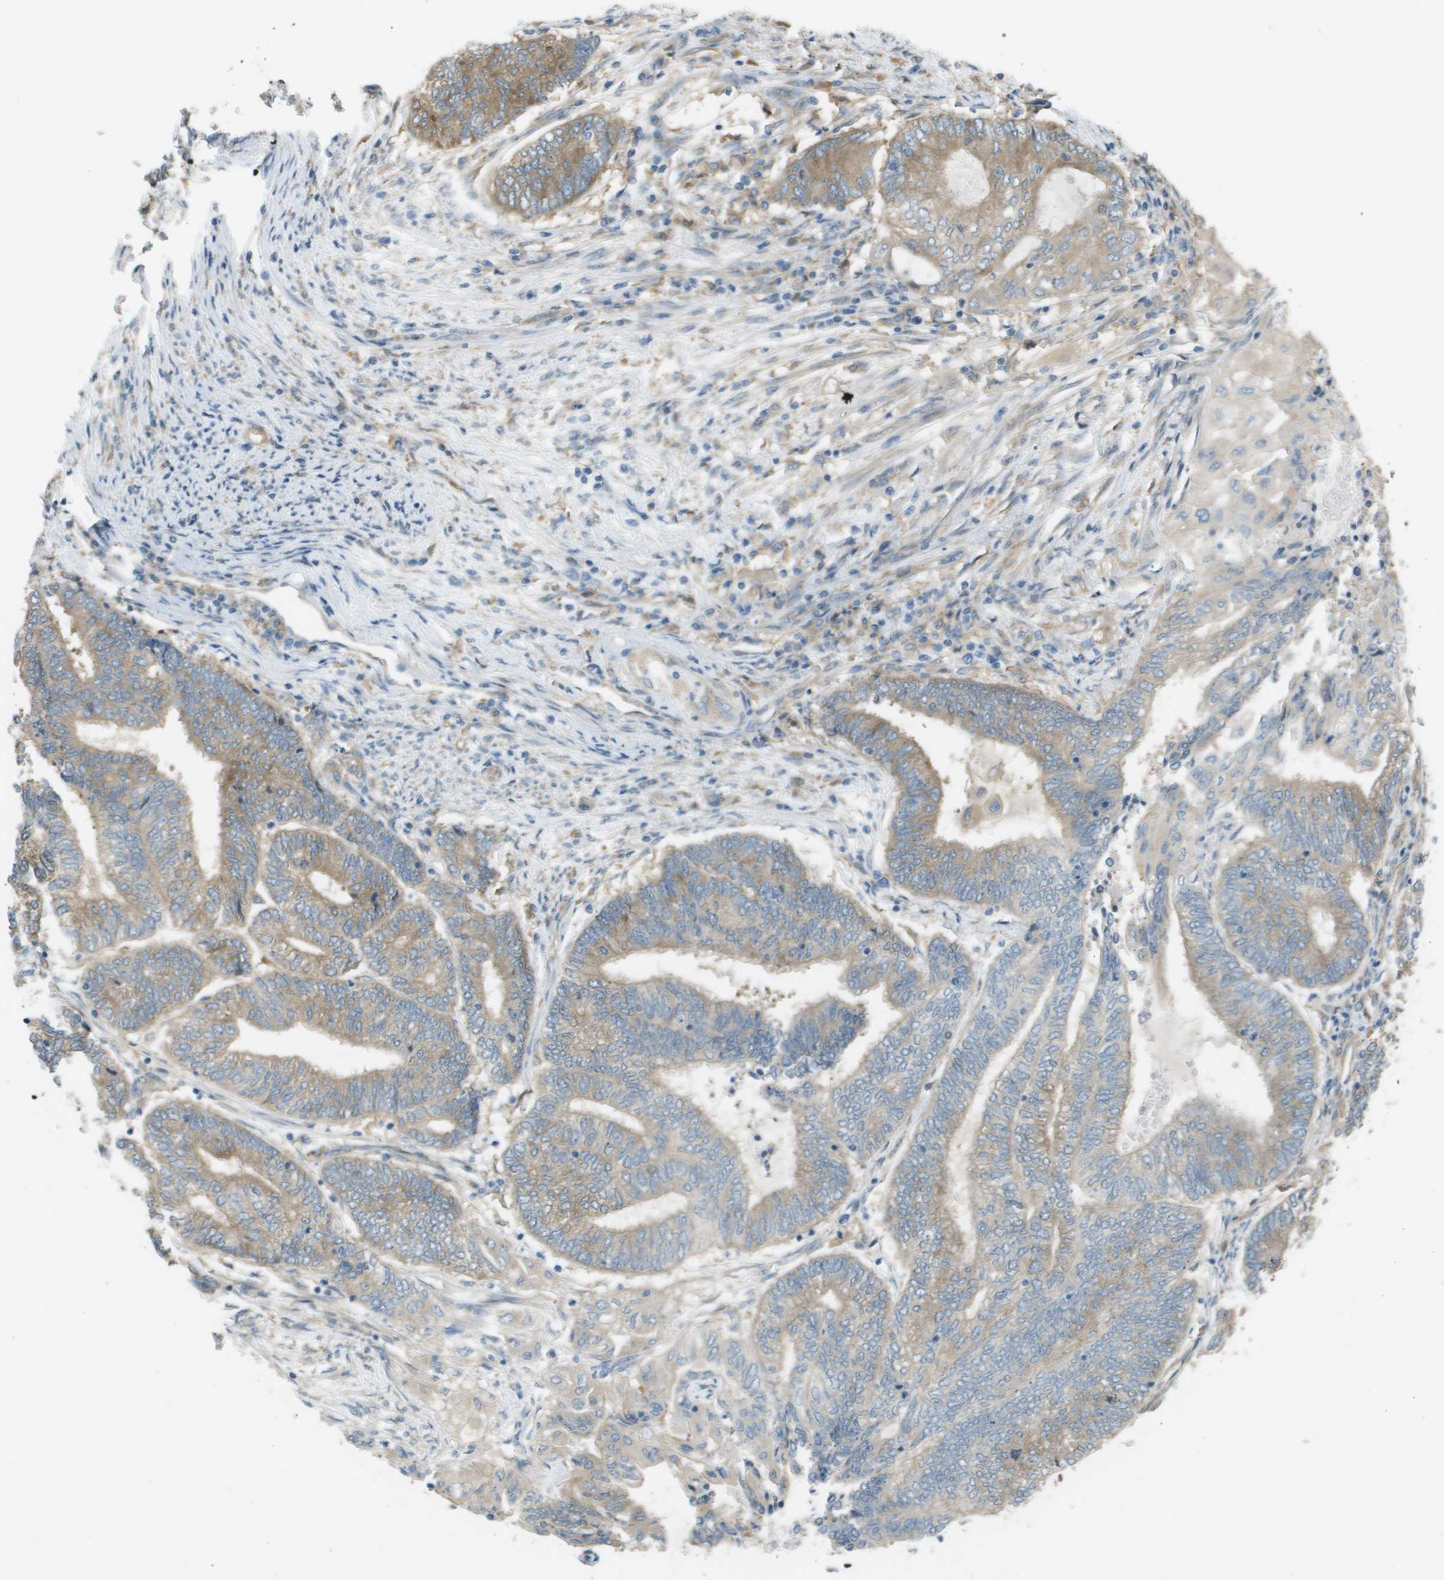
{"staining": {"intensity": "moderate", "quantity": ">75%", "location": "cytoplasmic/membranous"}, "tissue": "endometrial cancer", "cell_type": "Tumor cells", "image_type": "cancer", "snomed": [{"axis": "morphology", "description": "Adenocarcinoma, NOS"}, {"axis": "topography", "description": "Uterus"}, {"axis": "topography", "description": "Endometrium"}], "caption": "Approximately >75% of tumor cells in human endometrial cancer (adenocarcinoma) demonstrate moderate cytoplasmic/membranous protein staining as visualized by brown immunohistochemical staining.", "gene": "CORO1B", "patient": {"sex": "female", "age": 70}}